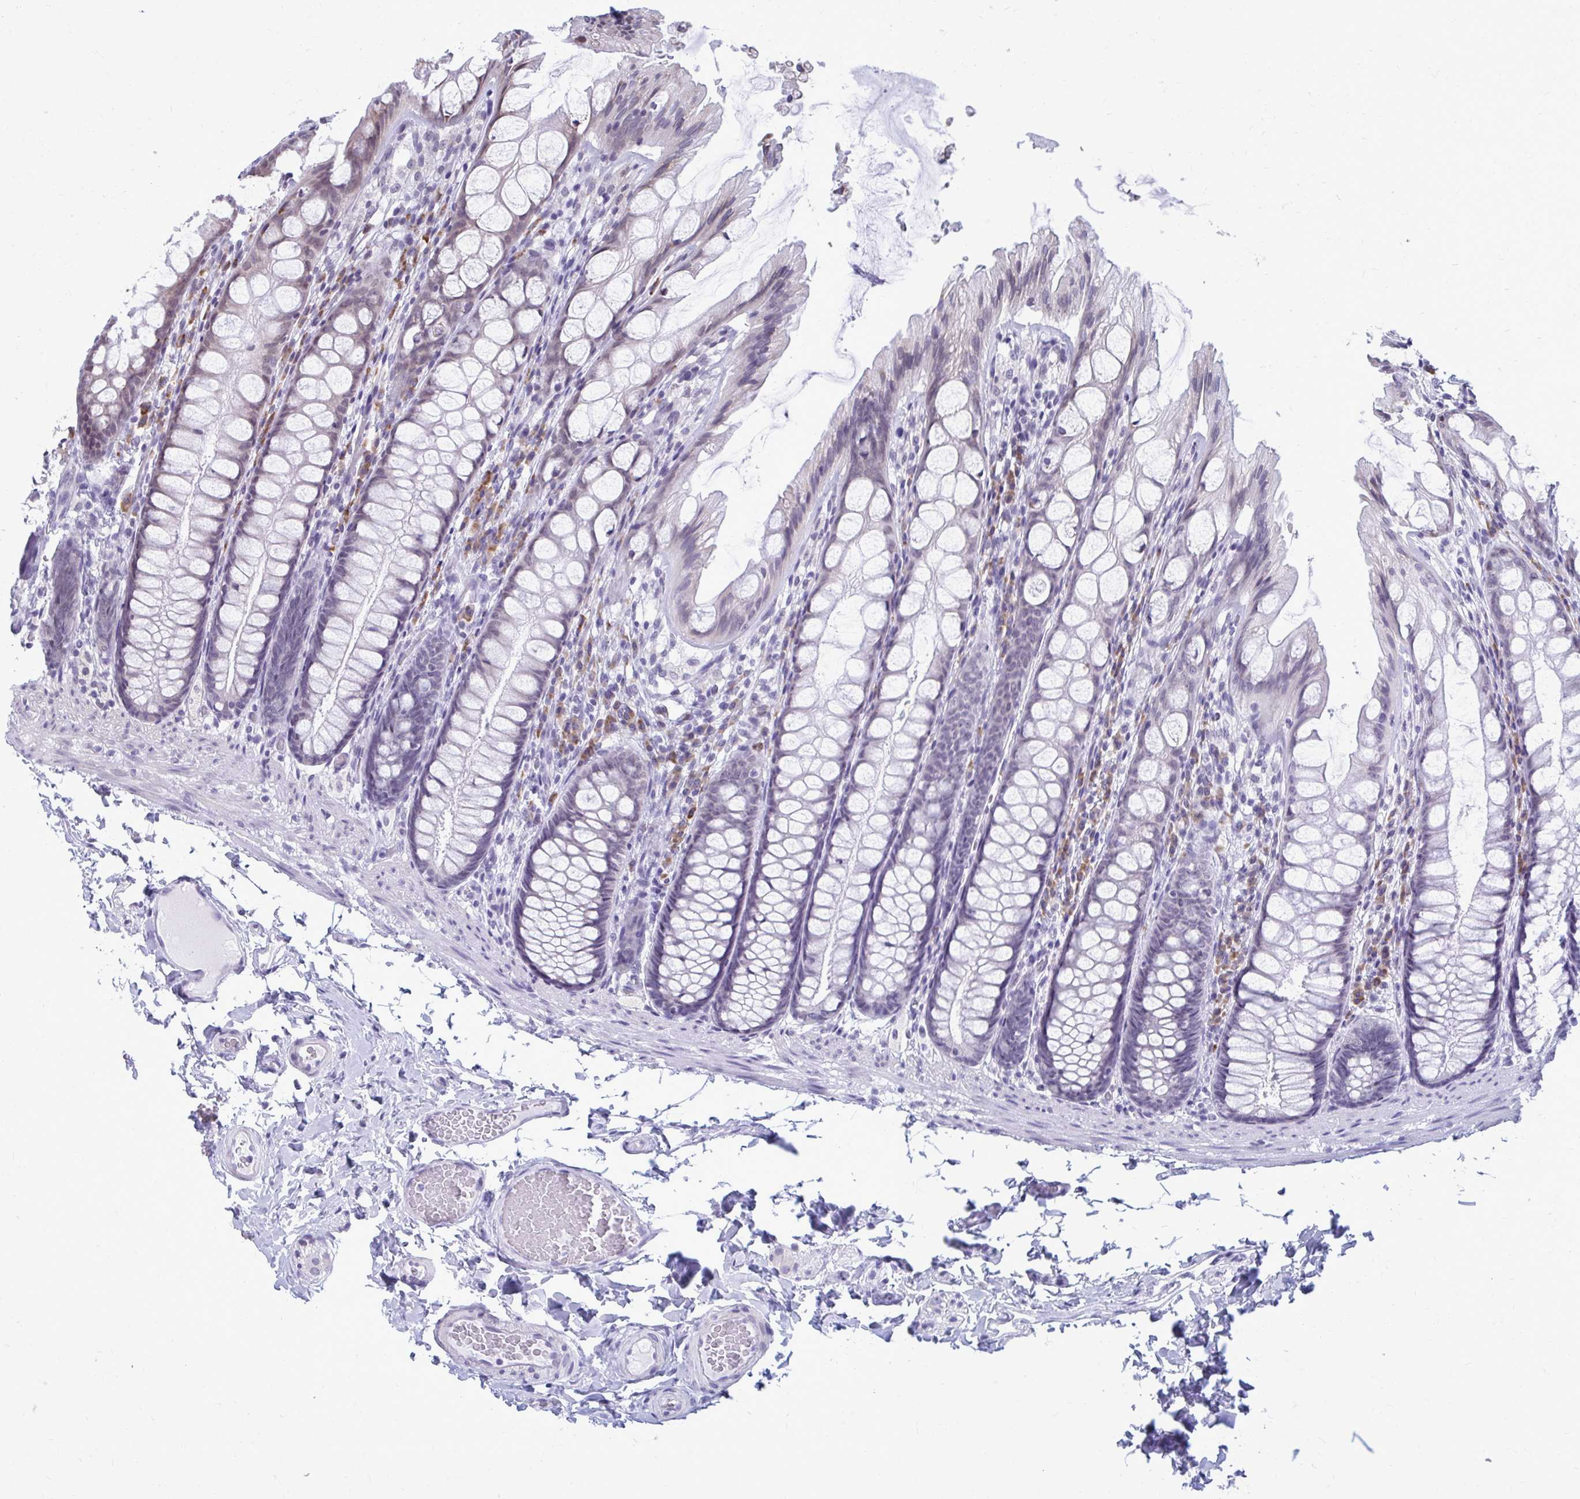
{"staining": {"intensity": "negative", "quantity": "none", "location": "none"}, "tissue": "colon", "cell_type": "Endothelial cells", "image_type": "normal", "snomed": [{"axis": "morphology", "description": "Normal tissue, NOS"}, {"axis": "topography", "description": "Colon"}], "caption": "An immunohistochemistry micrograph of normal colon is shown. There is no staining in endothelial cells of colon.", "gene": "PROSER1", "patient": {"sex": "male", "age": 47}}